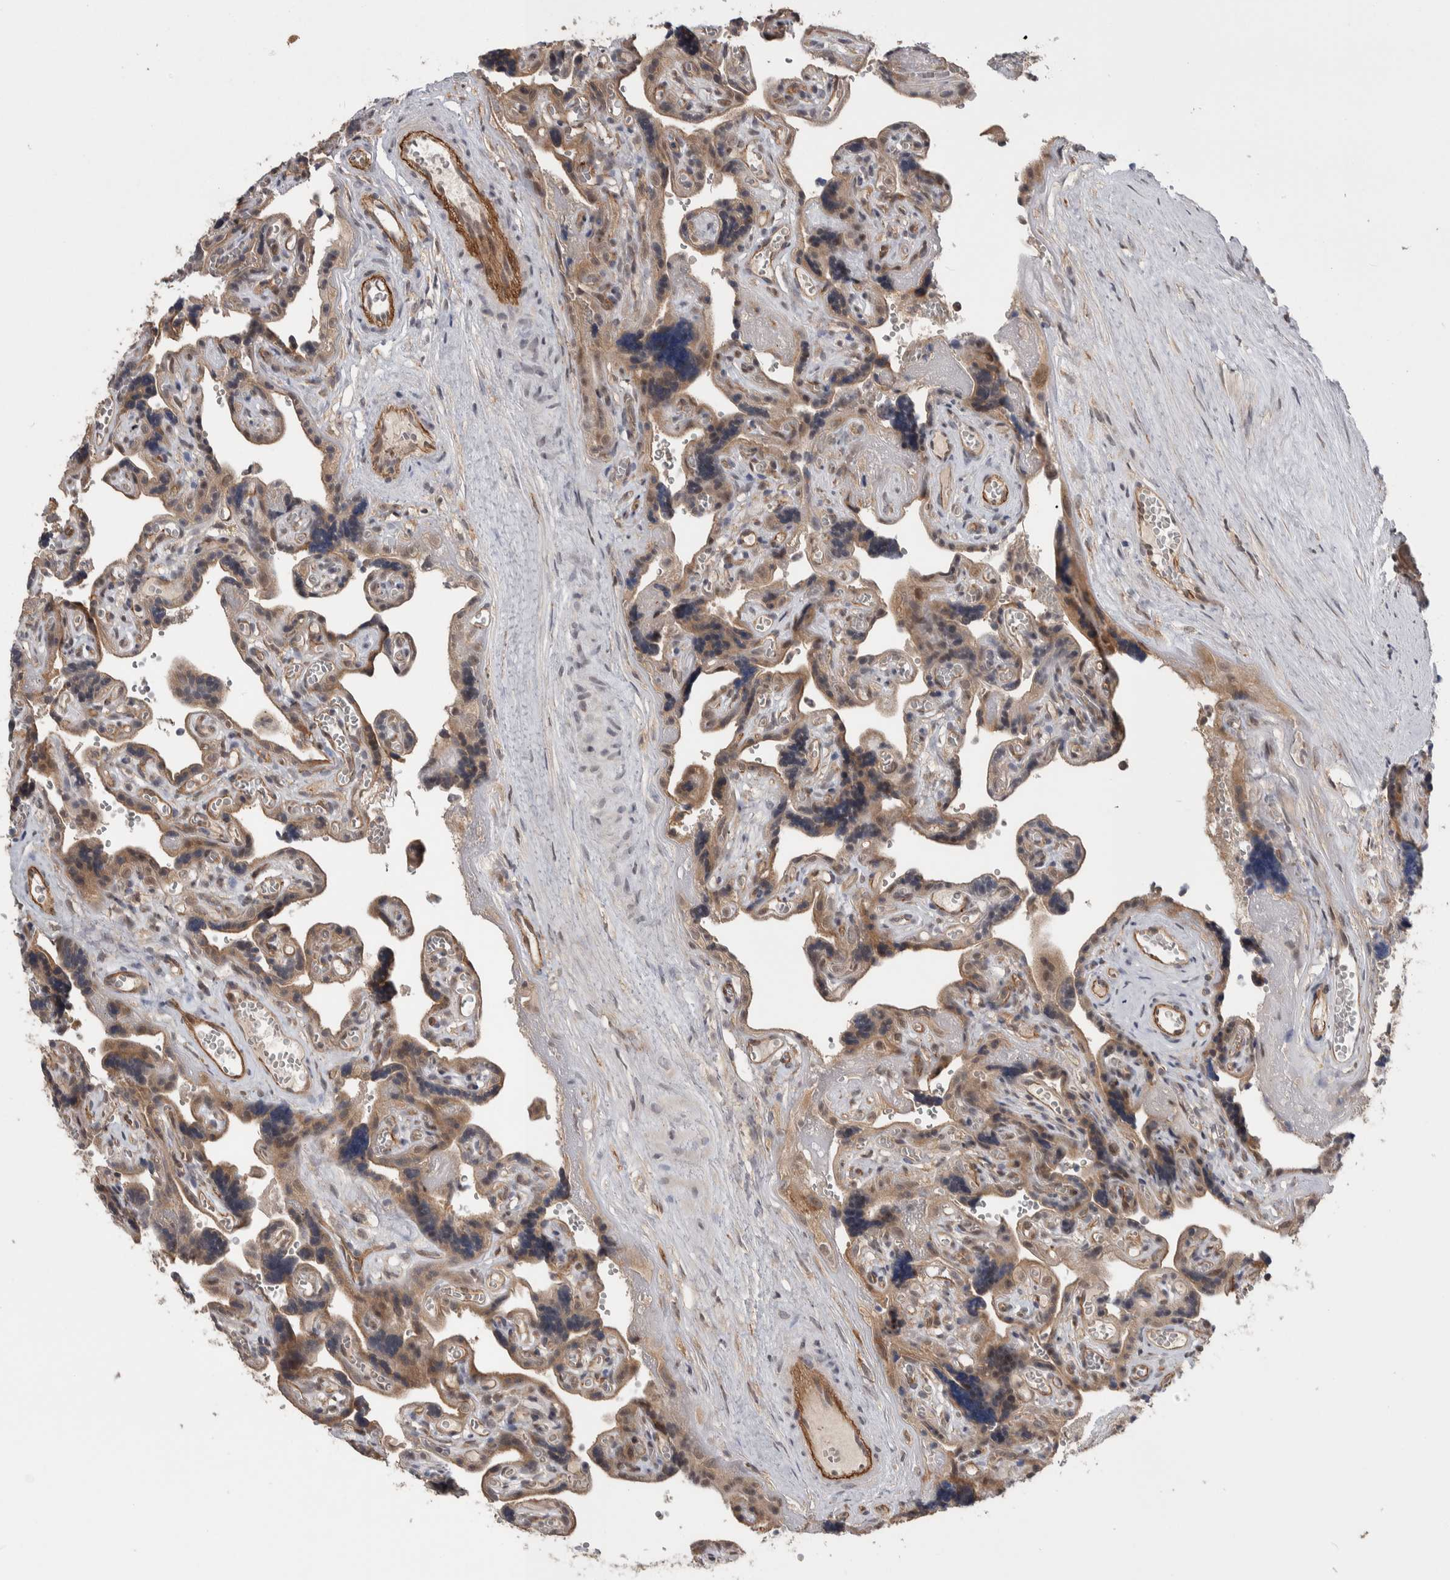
{"staining": {"intensity": "moderate", "quantity": ">75%", "location": "cytoplasmic/membranous"}, "tissue": "placenta", "cell_type": "Decidual cells", "image_type": "normal", "snomed": [{"axis": "morphology", "description": "Normal tissue, NOS"}, {"axis": "topography", "description": "Placenta"}], "caption": "Immunohistochemistry (IHC) histopathology image of unremarkable human placenta stained for a protein (brown), which exhibits medium levels of moderate cytoplasmic/membranous expression in approximately >75% of decidual cells.", "gene": "PRDM4", "patient": {"sex": "female", "age": 30}}